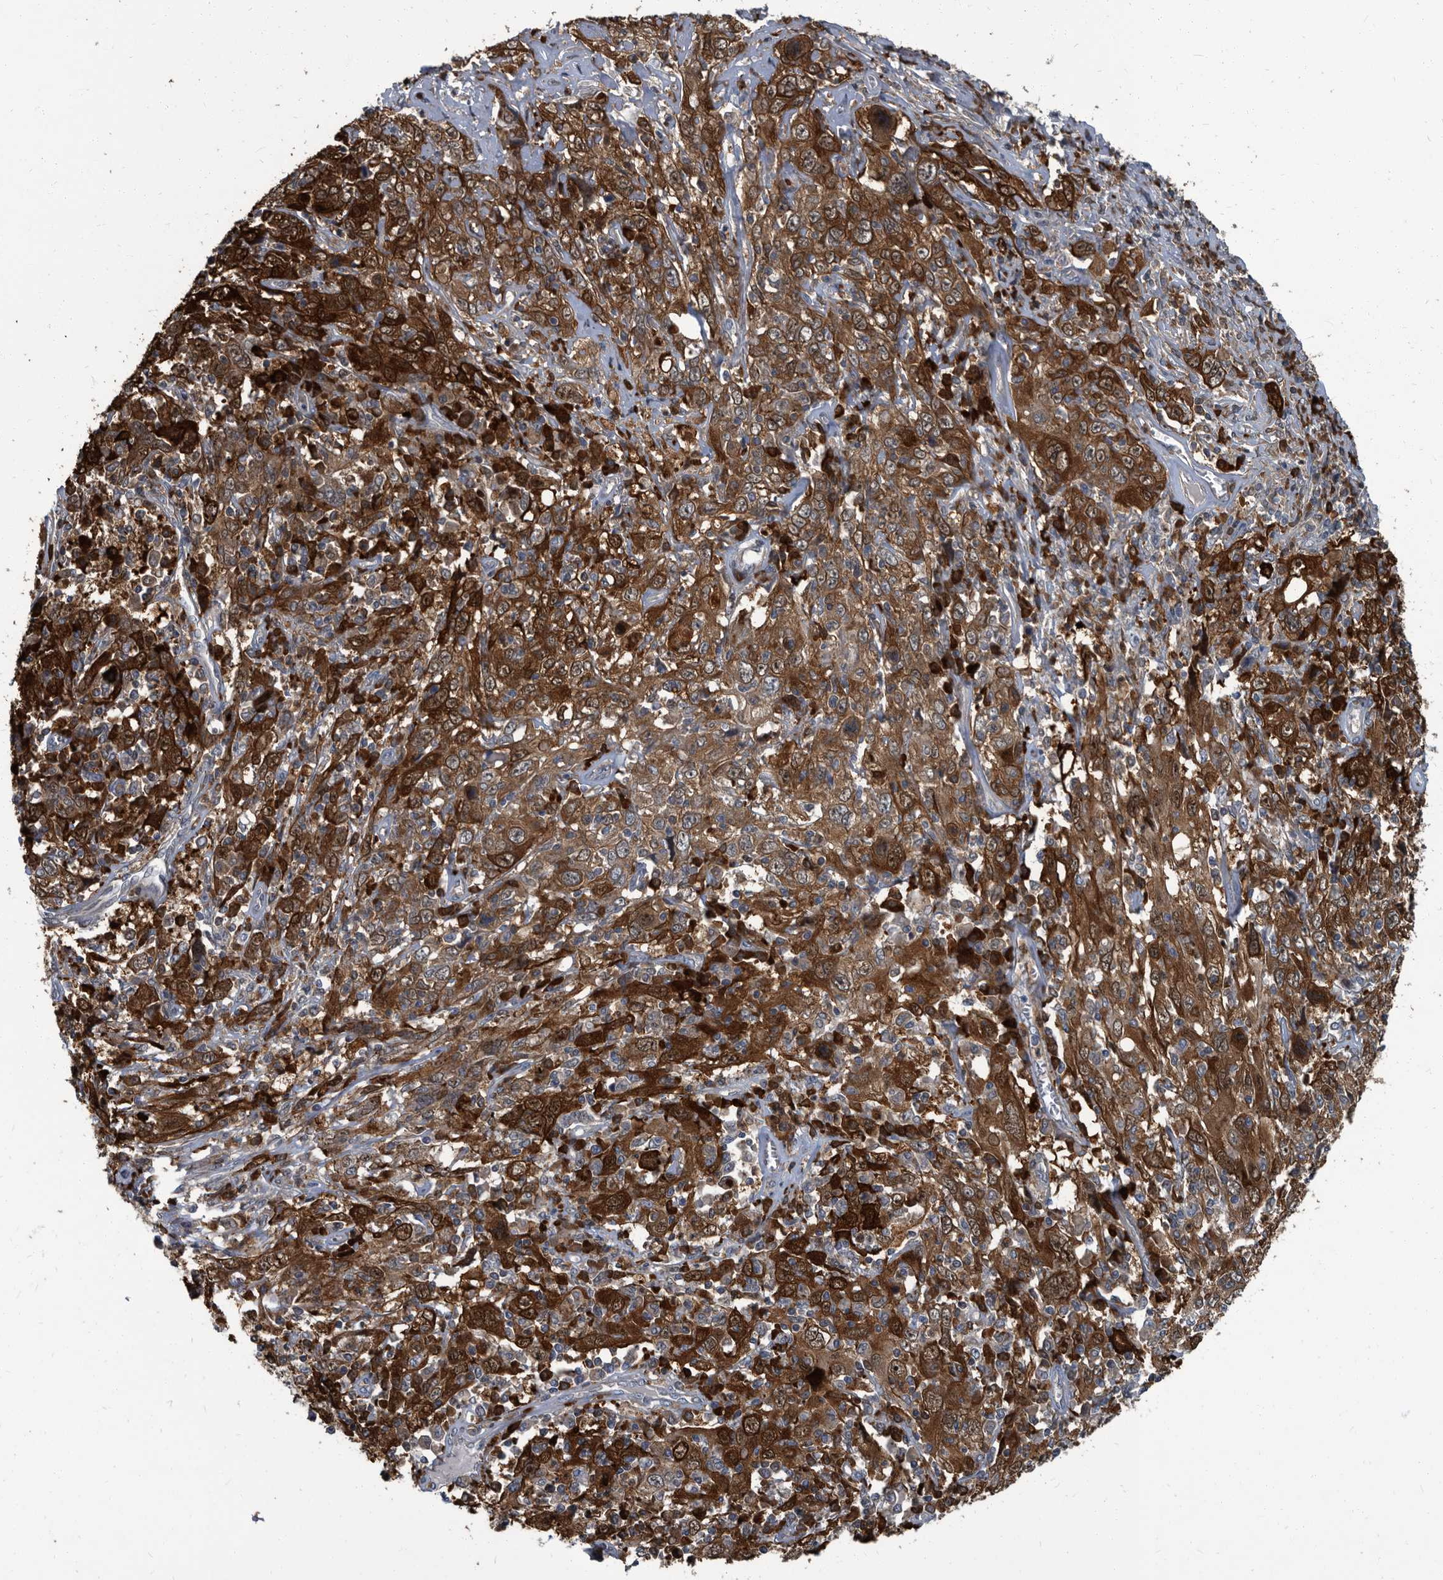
{"staining": {"intensity": "strong", "quantity": ">75%", "location": "cytoplasmic/membranous"}, "tissue": "cervical cancer", "cell_type": "Tumor cells", "image_type": "cancer", "snomed": [{"axis": "morphology", "description": "Squamous cell carcinoma, NOS"}, {"axis": "topography", "description": "Cervix"}], "caption": "A histopathology image of cervical squamous cell carcinoma stained for a protein displays strong cytoplasmic/membranous brown staining in tumor cells.", "gene": "CDV3", "patient": {"sex": "female", "age": 46}}